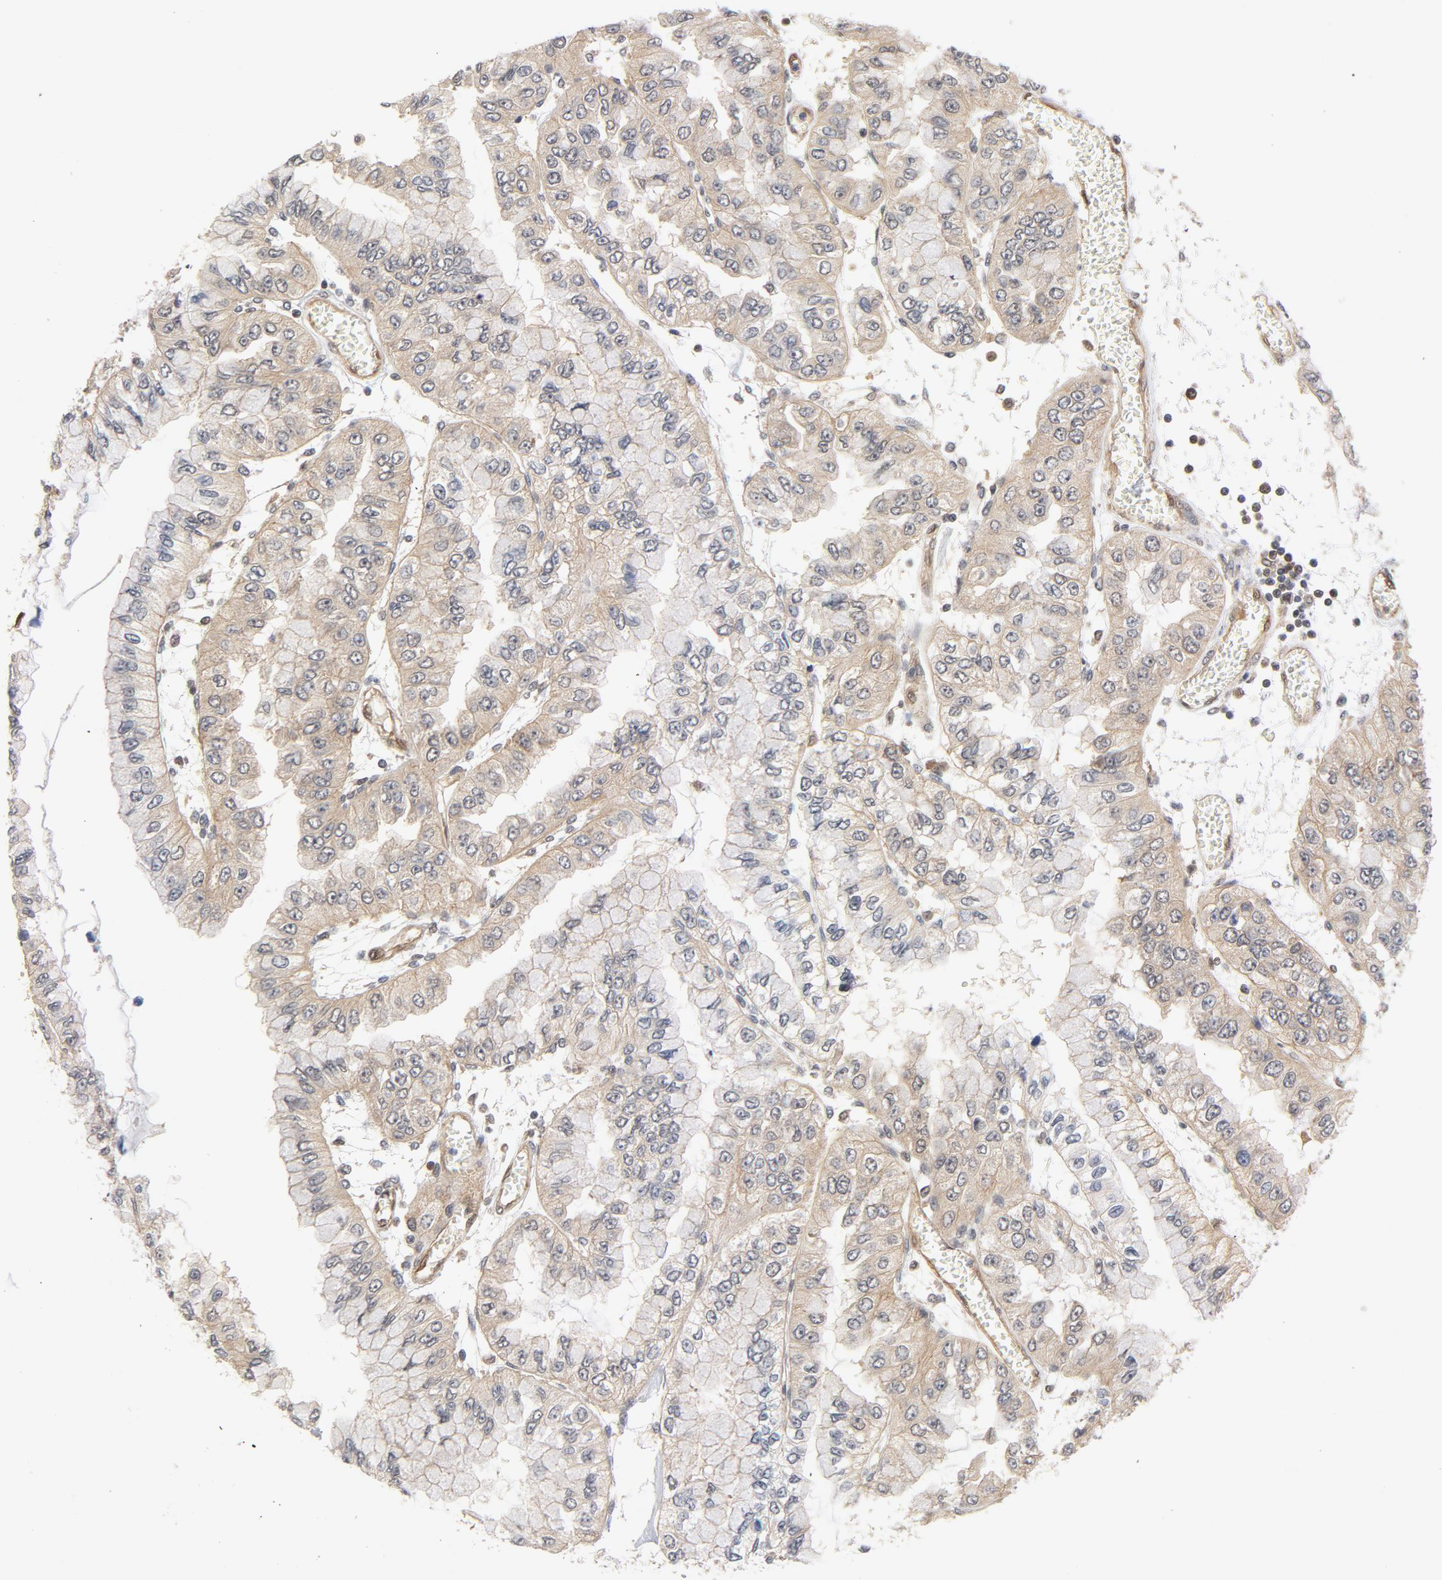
{"staining": {"intensity": "weak", "quantity": ">75%", "location": "cytoplasmic/membranous"}, "tissue": "liver cancer", "cell_type": "Tumor cells", "image_type": "cancer", "snomed": [{"axis": "morphology", "description": "Cholangiocarcinoma"}, {"axis": "topography", "description": "Liver"}], "caption": "Protein staining of liver cancer (cholangiocarcinoma) tissue demonstrates weak cytoplasmic/membranous positivity in about >75% of tumor cells.", "gene": "CDC37", "patient": {"sex": "female", "age": 79}}